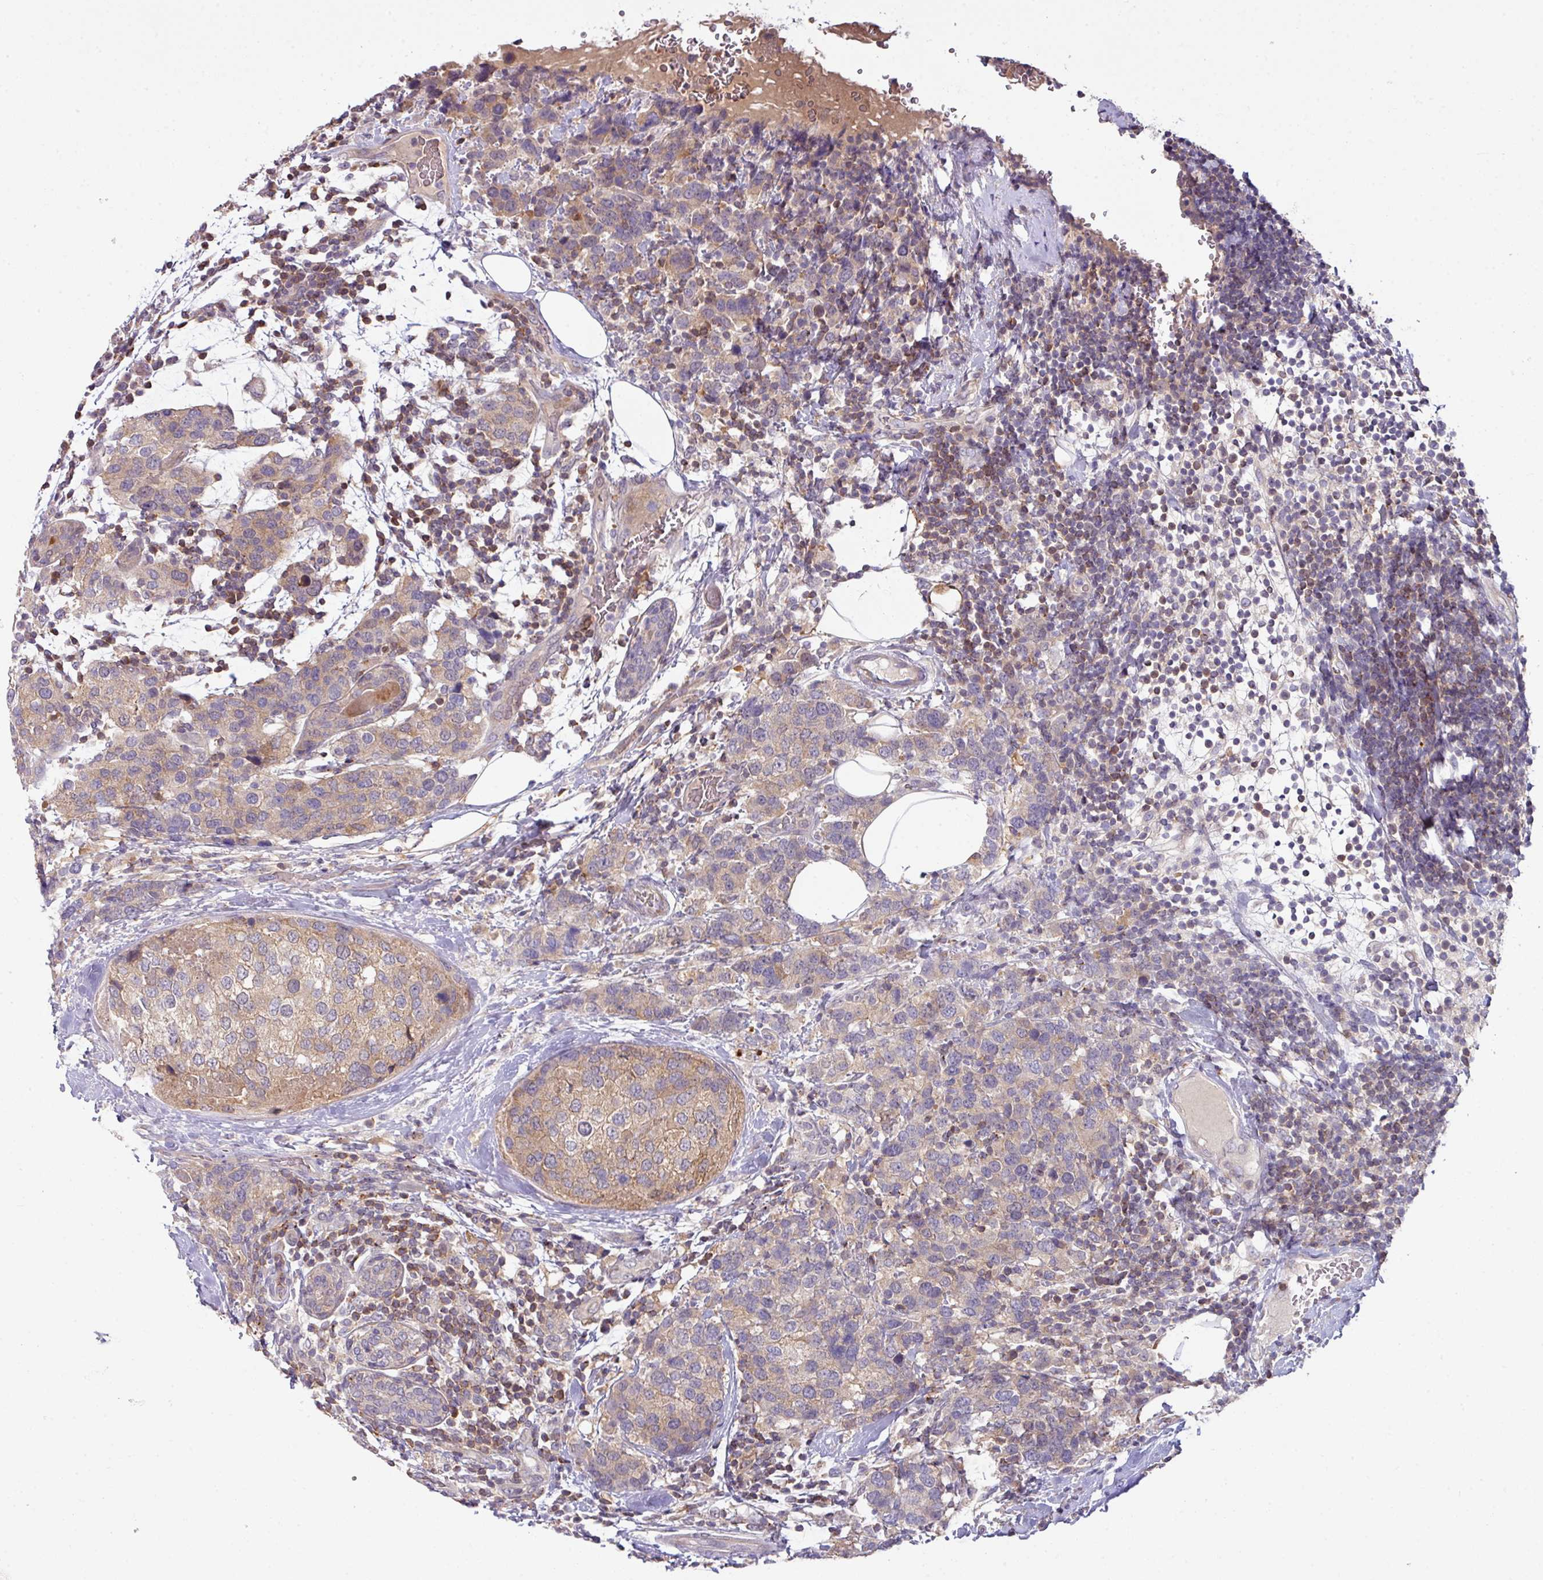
{"staining": {"intensity": "weak", "quantity": "25%-75%", "location": "cytoplasmic/membranous"}, "tissue": "breast cancer", "cell_type": "Tumor cells", "image_type": "cancer", "snomed": [{"axis": "morphology", "description": "Lobular carcinoma"}, {"axis": "topography", "description": "Breast"}], "caption": "This is an image of immunohistochemistry (IHC) staining of lobular carcinoma (breast), which shows weak expression in the cytoplasmic/membranous of tumor cells.", "gene": "SLAMF6", "patient": {"sex": "female", "age": 59}}